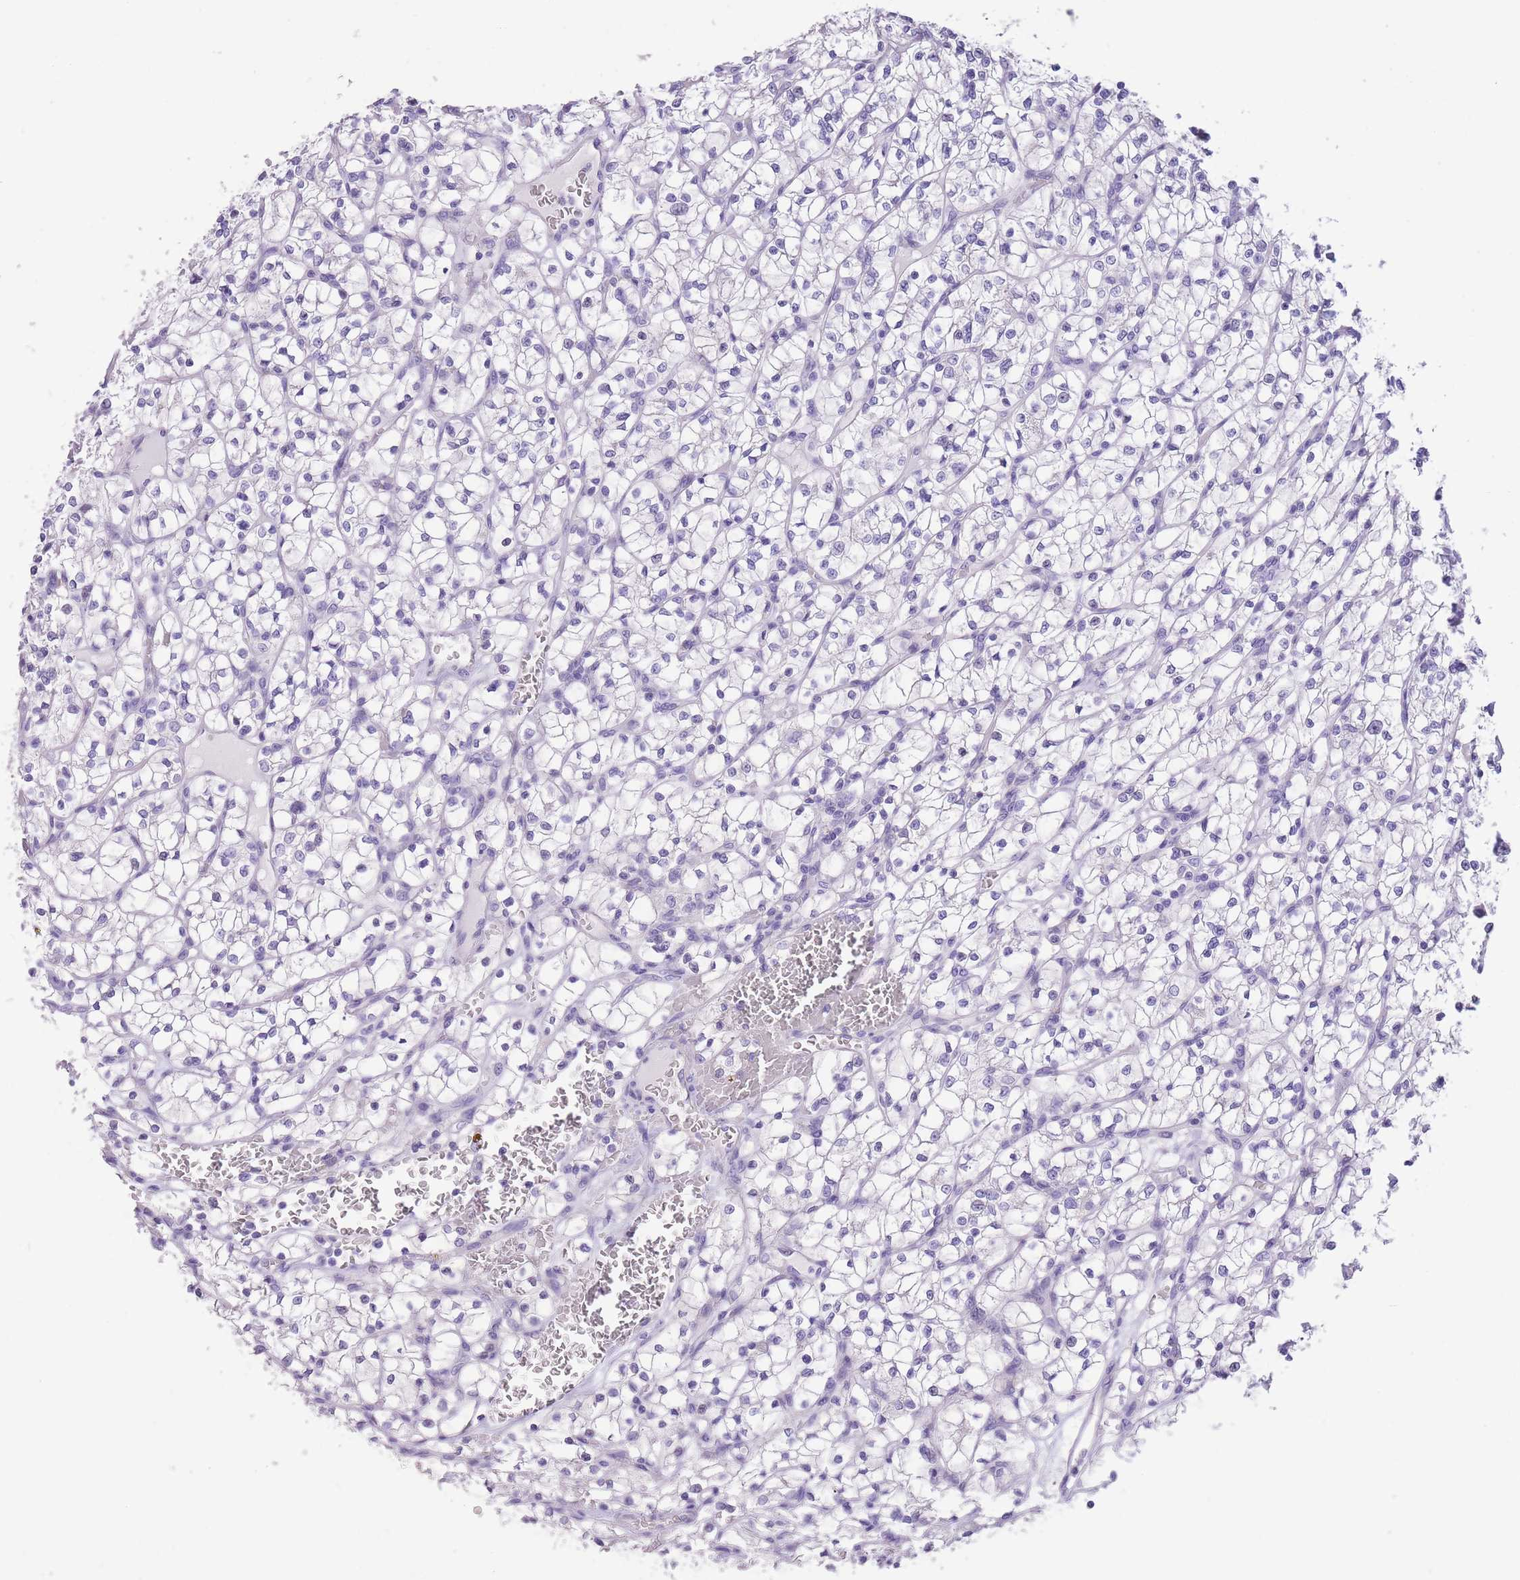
{"staining": {"intensity": "negative", "quantity": "none", "location": "none"}, "tissue": "renal cancer", "cell_type": "Tumor cells", "image_type": "cancer", "snomed": [{"axis": "morphology", "description": "Adenocarcinoma, NOS"}, {"axis": "topography", "description": "Kidney"}], "caption": "This is a histopathology image of immunohistochemistry (IHC) staining of renal cancer, which shows no staining in tumor cells.", "gene": "RAI2", "patient": {"sex": "female", "age": 64}}